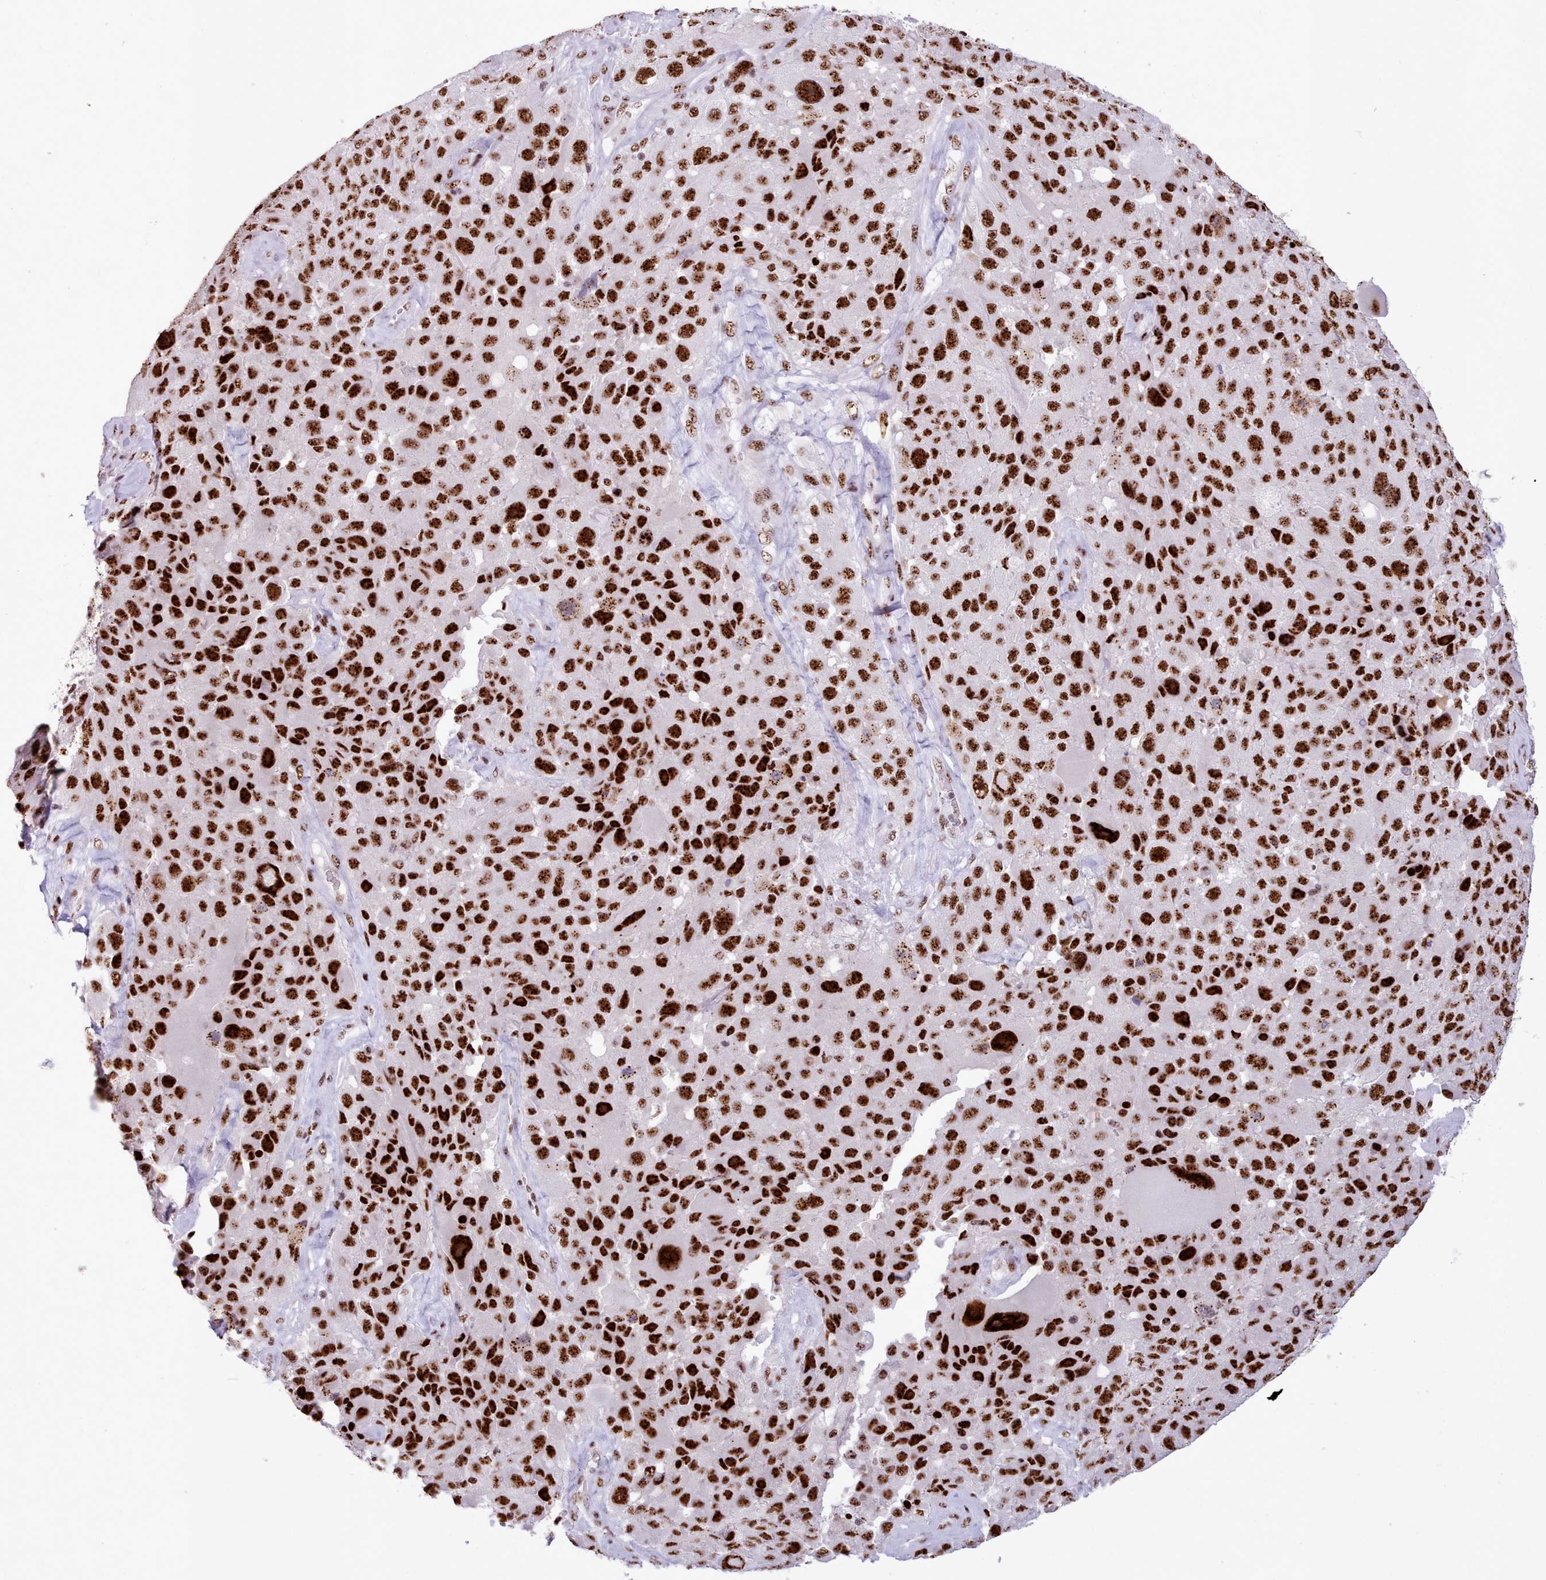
{"staining": {"intensity": "strong", "quantity": ">75%", "location": "nuclear"}, "tissue": "melanoma", "cell_type": "Tumor cells", "image_type": "cancer", "snomed": [{"axis": "morphology", "description": "Malignant melanoma, Metastatic site"}, {"axis": "topography", "description": "Lymph node"}], "caption": "There is high levels of strong nuclear positivity in tumor cells of malignant melanoma (metastatic site), as demonstrated by immunohistochemical staining (brown color).", "gene": "TMEM35B", "patient": {"sex": "male", "age": 62}}